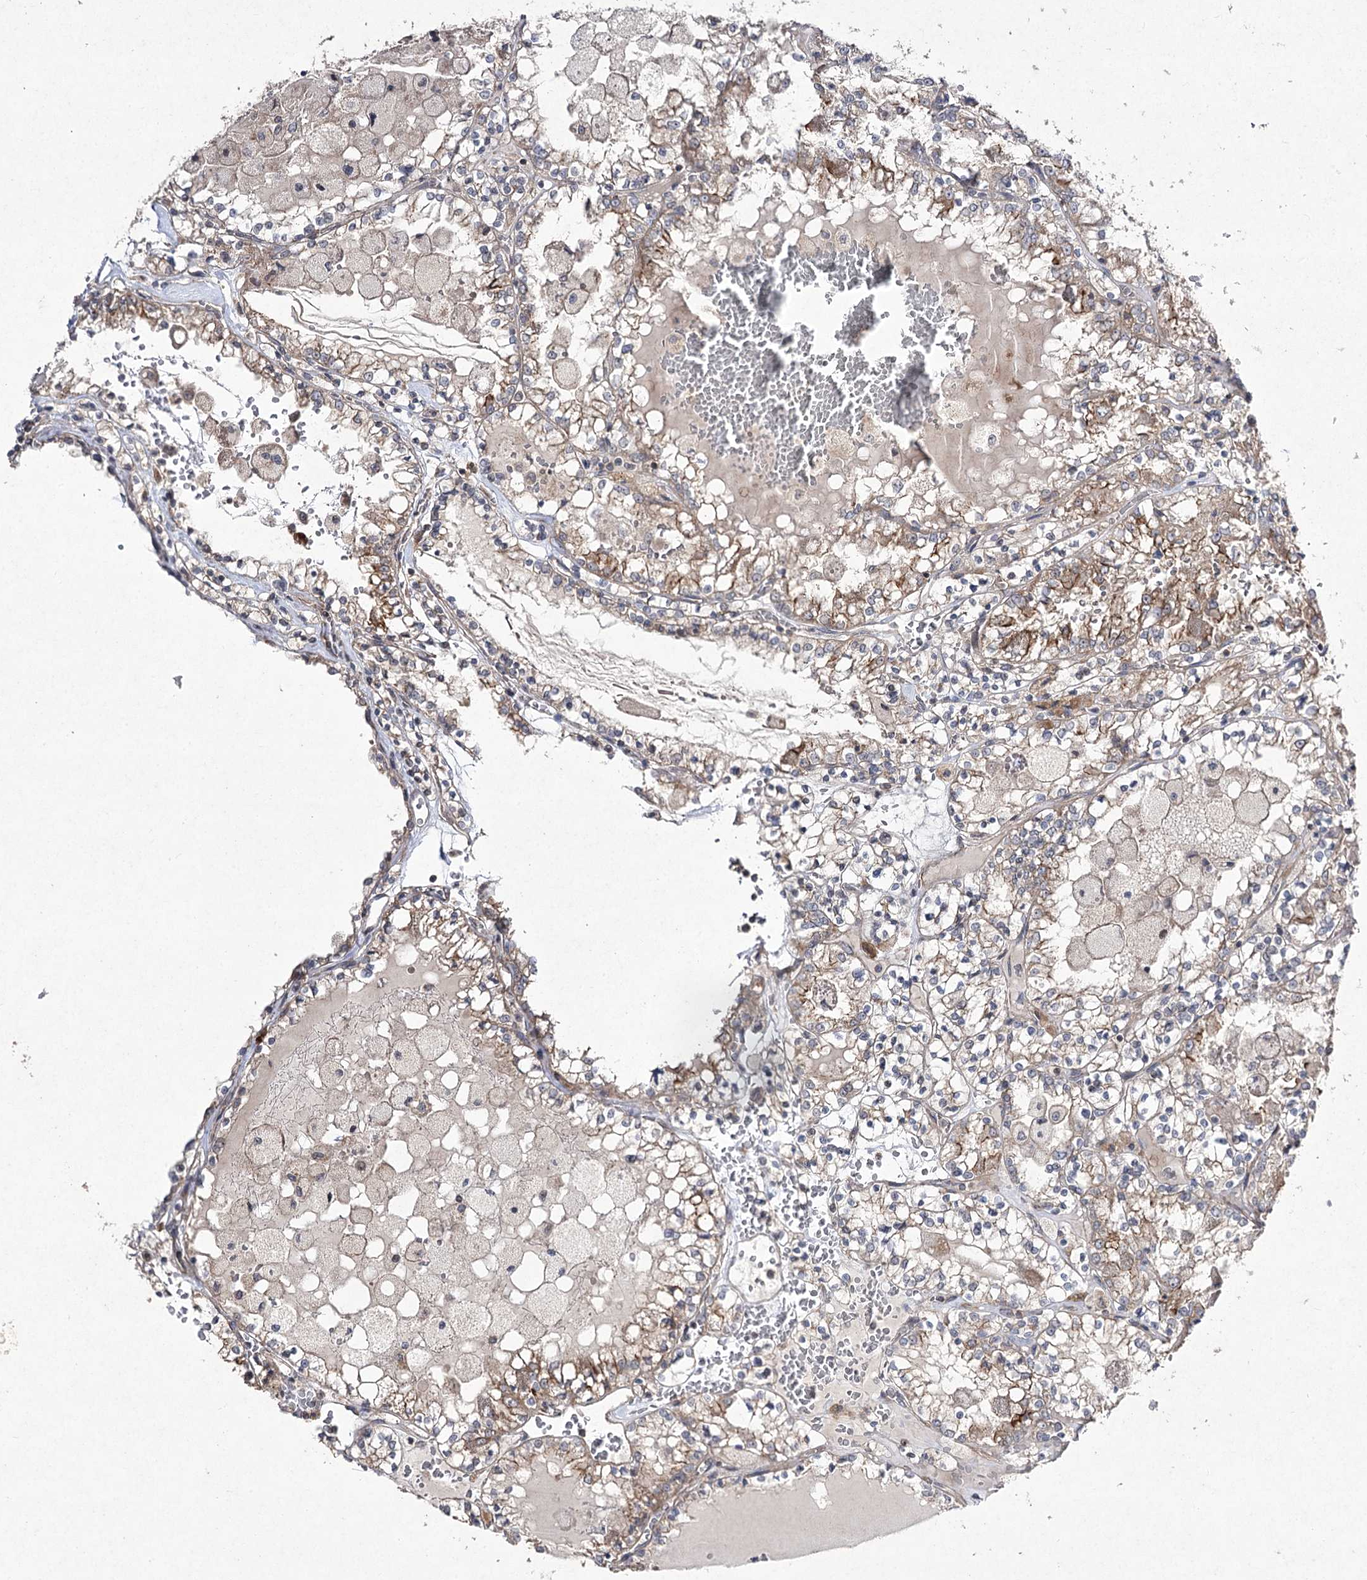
{"staining": {"intensity": "moderate", "quantity": "<25%", "location": "cytoplasmic/membranous"}, "tissue": "renal cancer", "cell_type": "Tumor cells", "image_type": "cancer", "snomed": [{"axis": "morphology", "description": "Adenocarcinoma, NOS"}, {"axis": "topography", "description": "Kidney"}], "caption": "Moderate cytoplasmic/membranous staining for a protein is present in approximately <25% of tumor cells of adenocarcinoma (renal) using IHC.", "gene": "FANCL", "patient": {"sex": "female", "age": 56}}